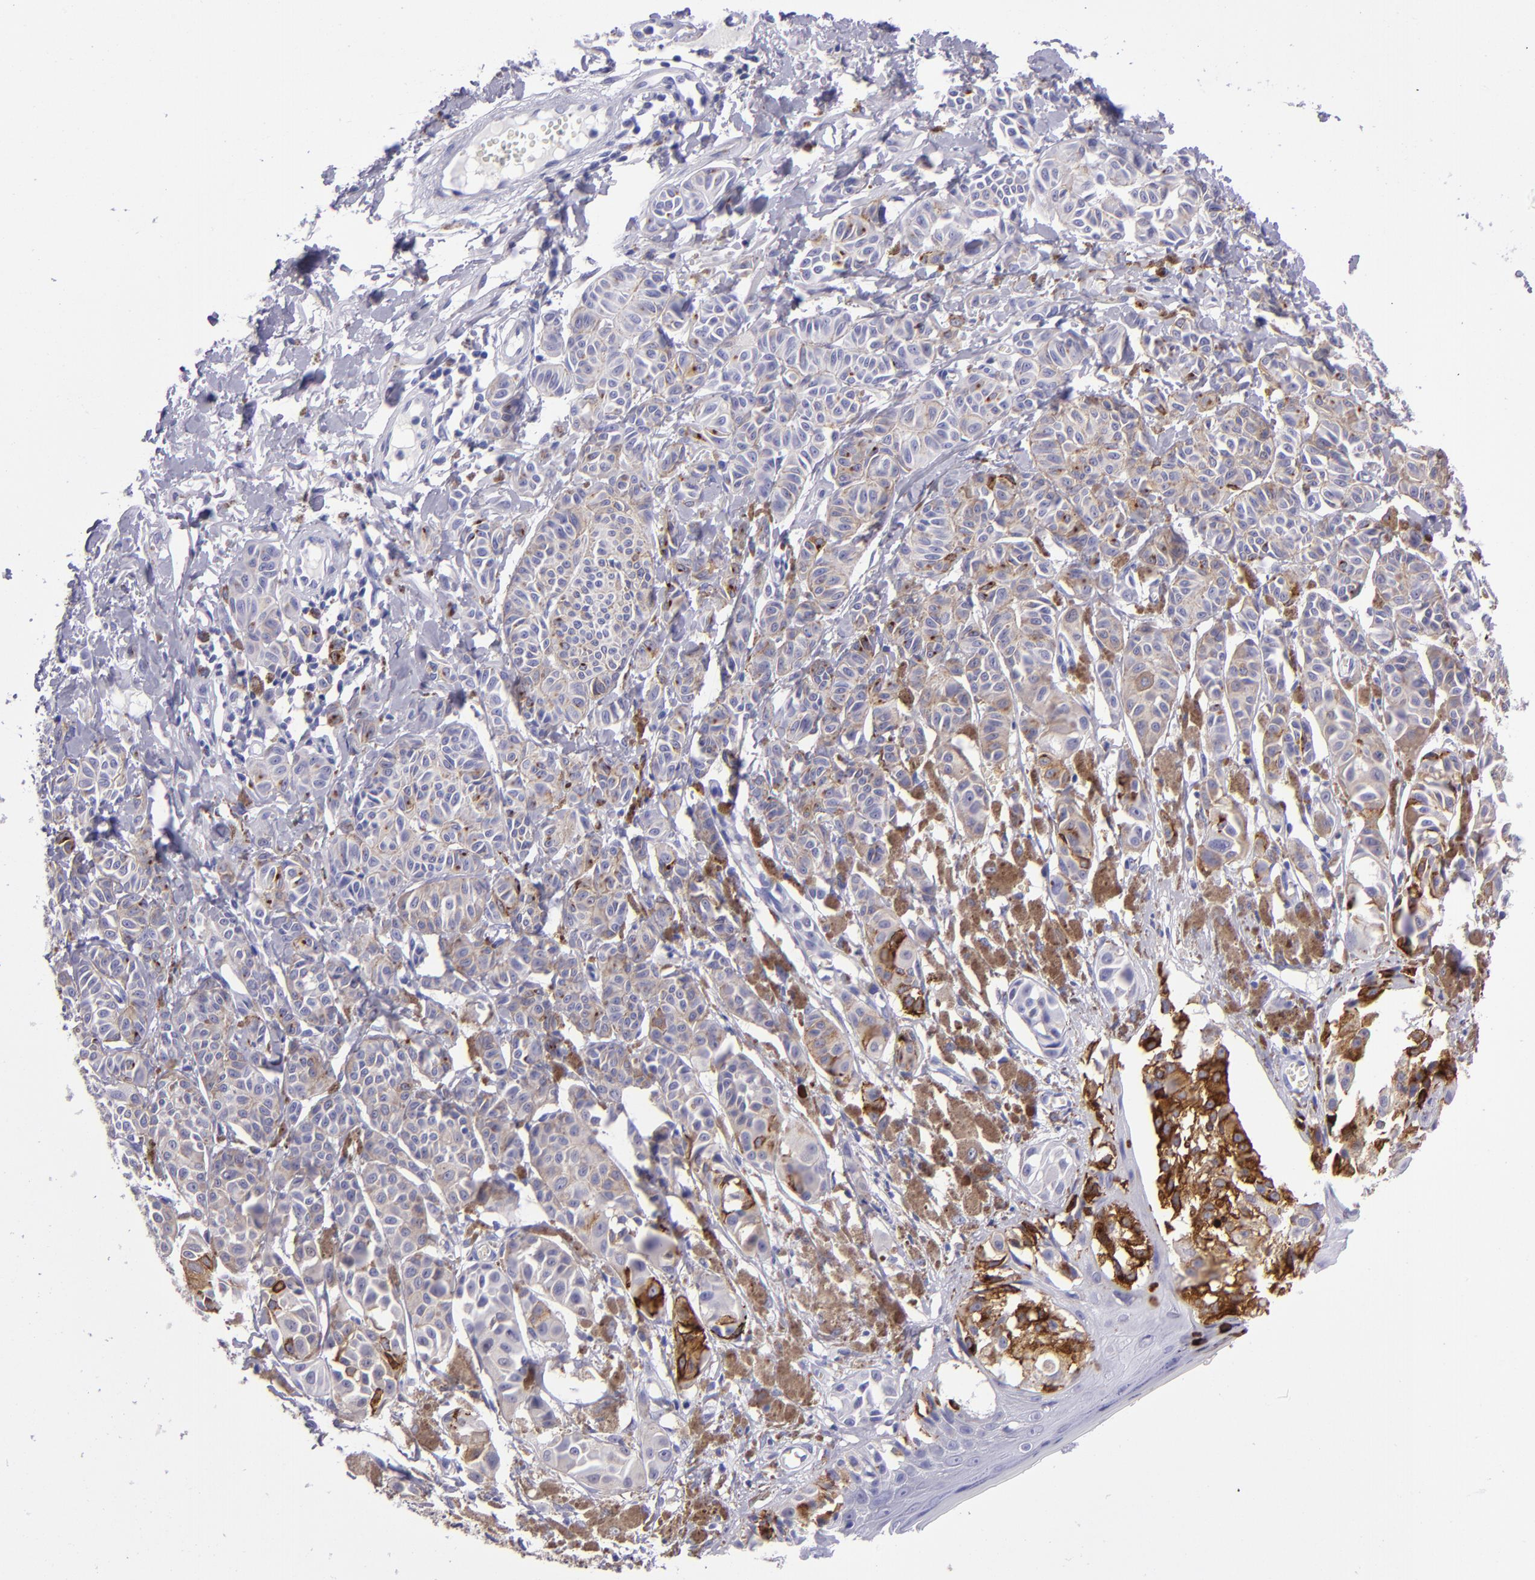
{"staining": {"intensity": "moderate", "quantity": "25%-75%", "location": "cytoplasmic/membranous"}, "tissue": "melanoma", "cell_type": "Tumor cells", "image_type": "cancer", "snomed": [{"axis": "morphology", "description": "Malignant melanoma, NOS"}, {"axis": "topography", "description": "Skin"}], "caption": "Melanoma stained with a protein marker reveals moderate staining in tumor cells.", "gene": "TYRP1", "patient": {"sex": "male", "age": 76}}